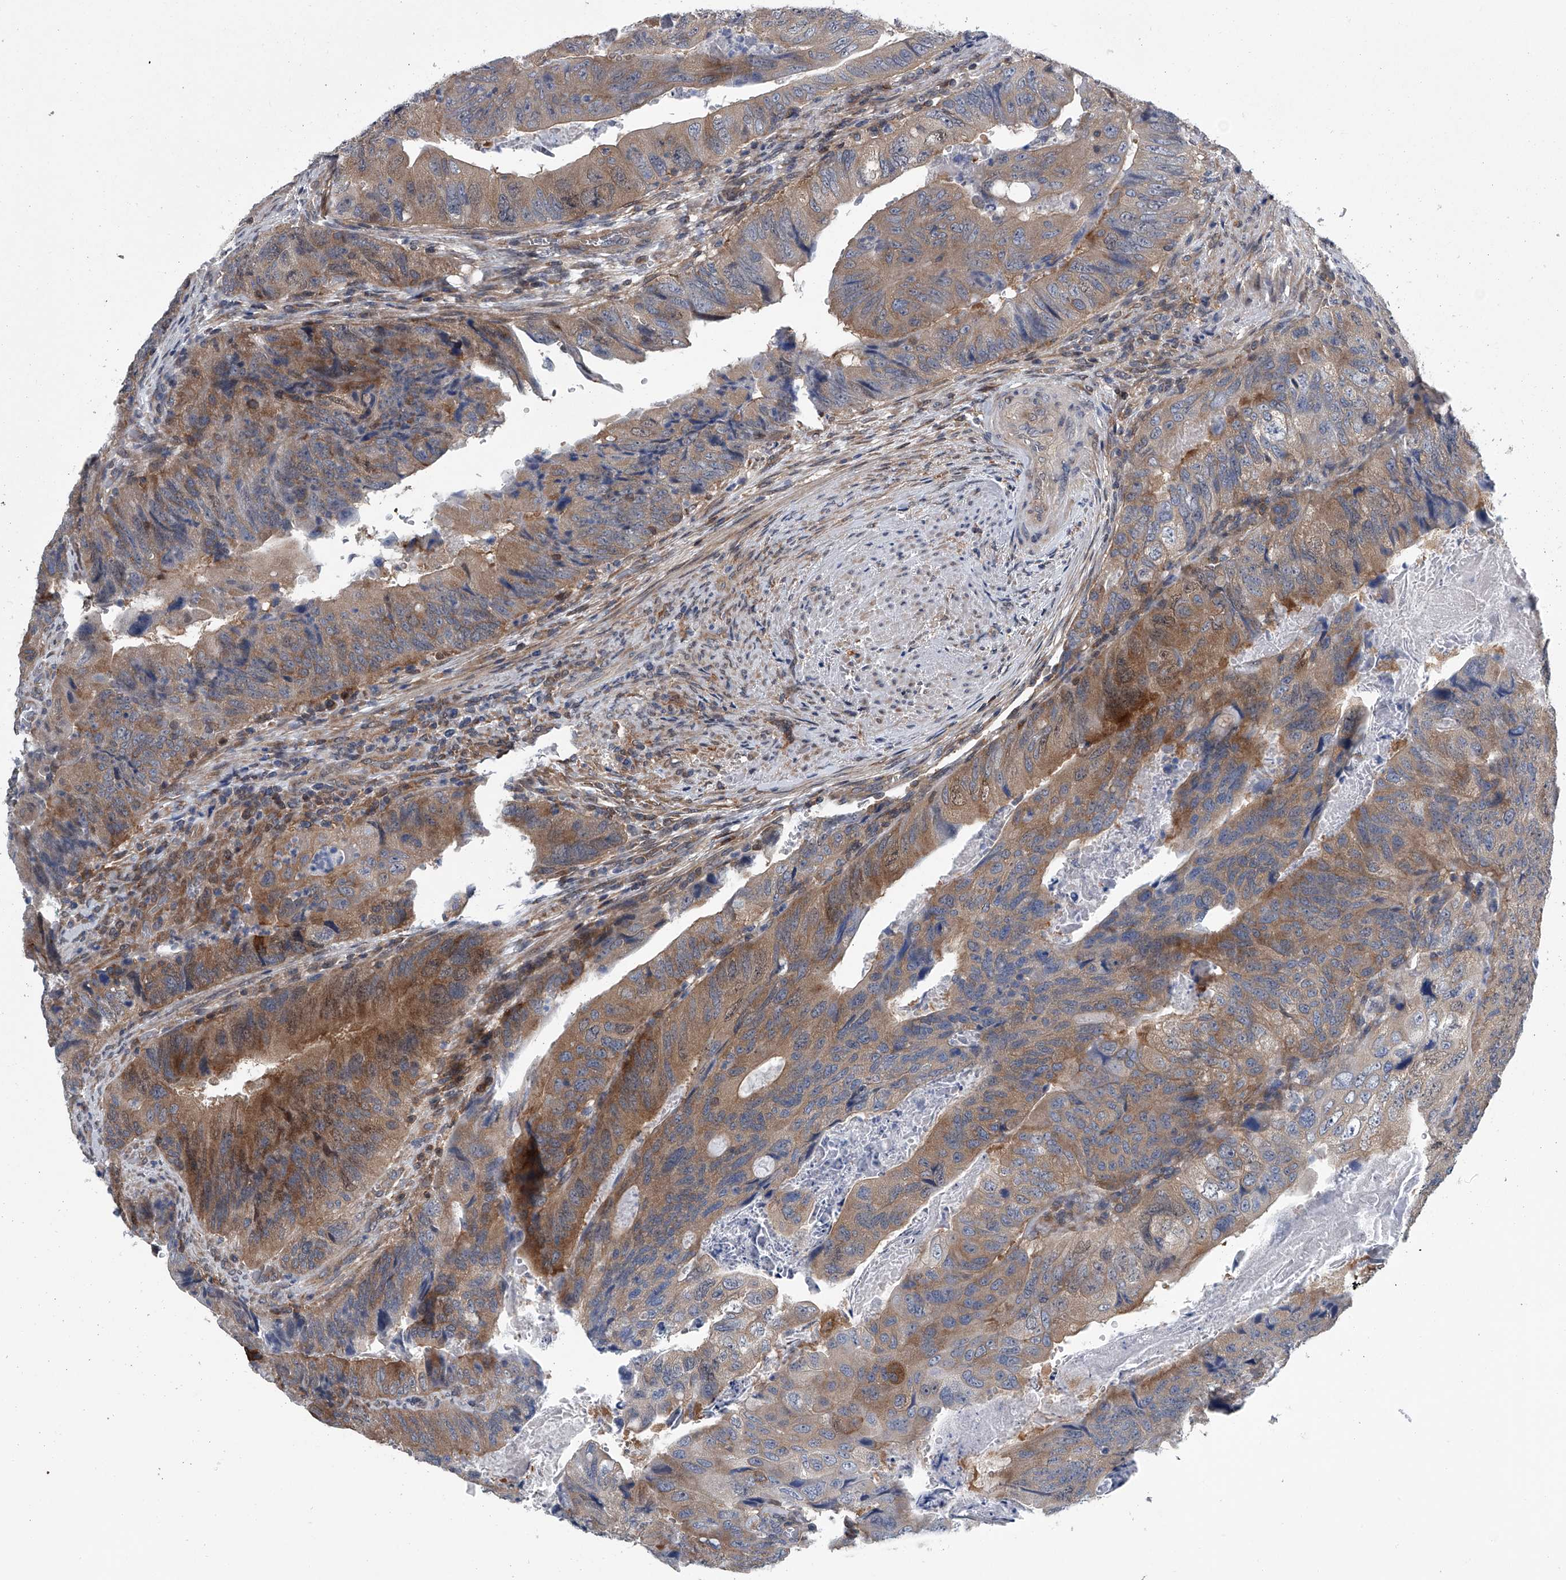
{"staining": {"intensity": "moderate", "quantity": "25%-75%", "location": "cytoplasmic/membranous"}, "tissue": "colorectal cancer", "cell_type": "Tumor cells", "image_type": "cancer", "snomed": [{"axis": "morphology", "description": "Adenocarcinoma, NOS"}, {"axis": "topography", "description": "Rectum"}], "caption": "Protein staining demonstrates moderate cytoplasmic/membranous positivity in approximately 25%-75% of tumor cells in adenocarcinoma (colorectal). (brown staining indicates protein expression, while blue staining denotes nuclei).", "gene": "PPP2R5D", "patient": {"sex": "male", "age": 63}}